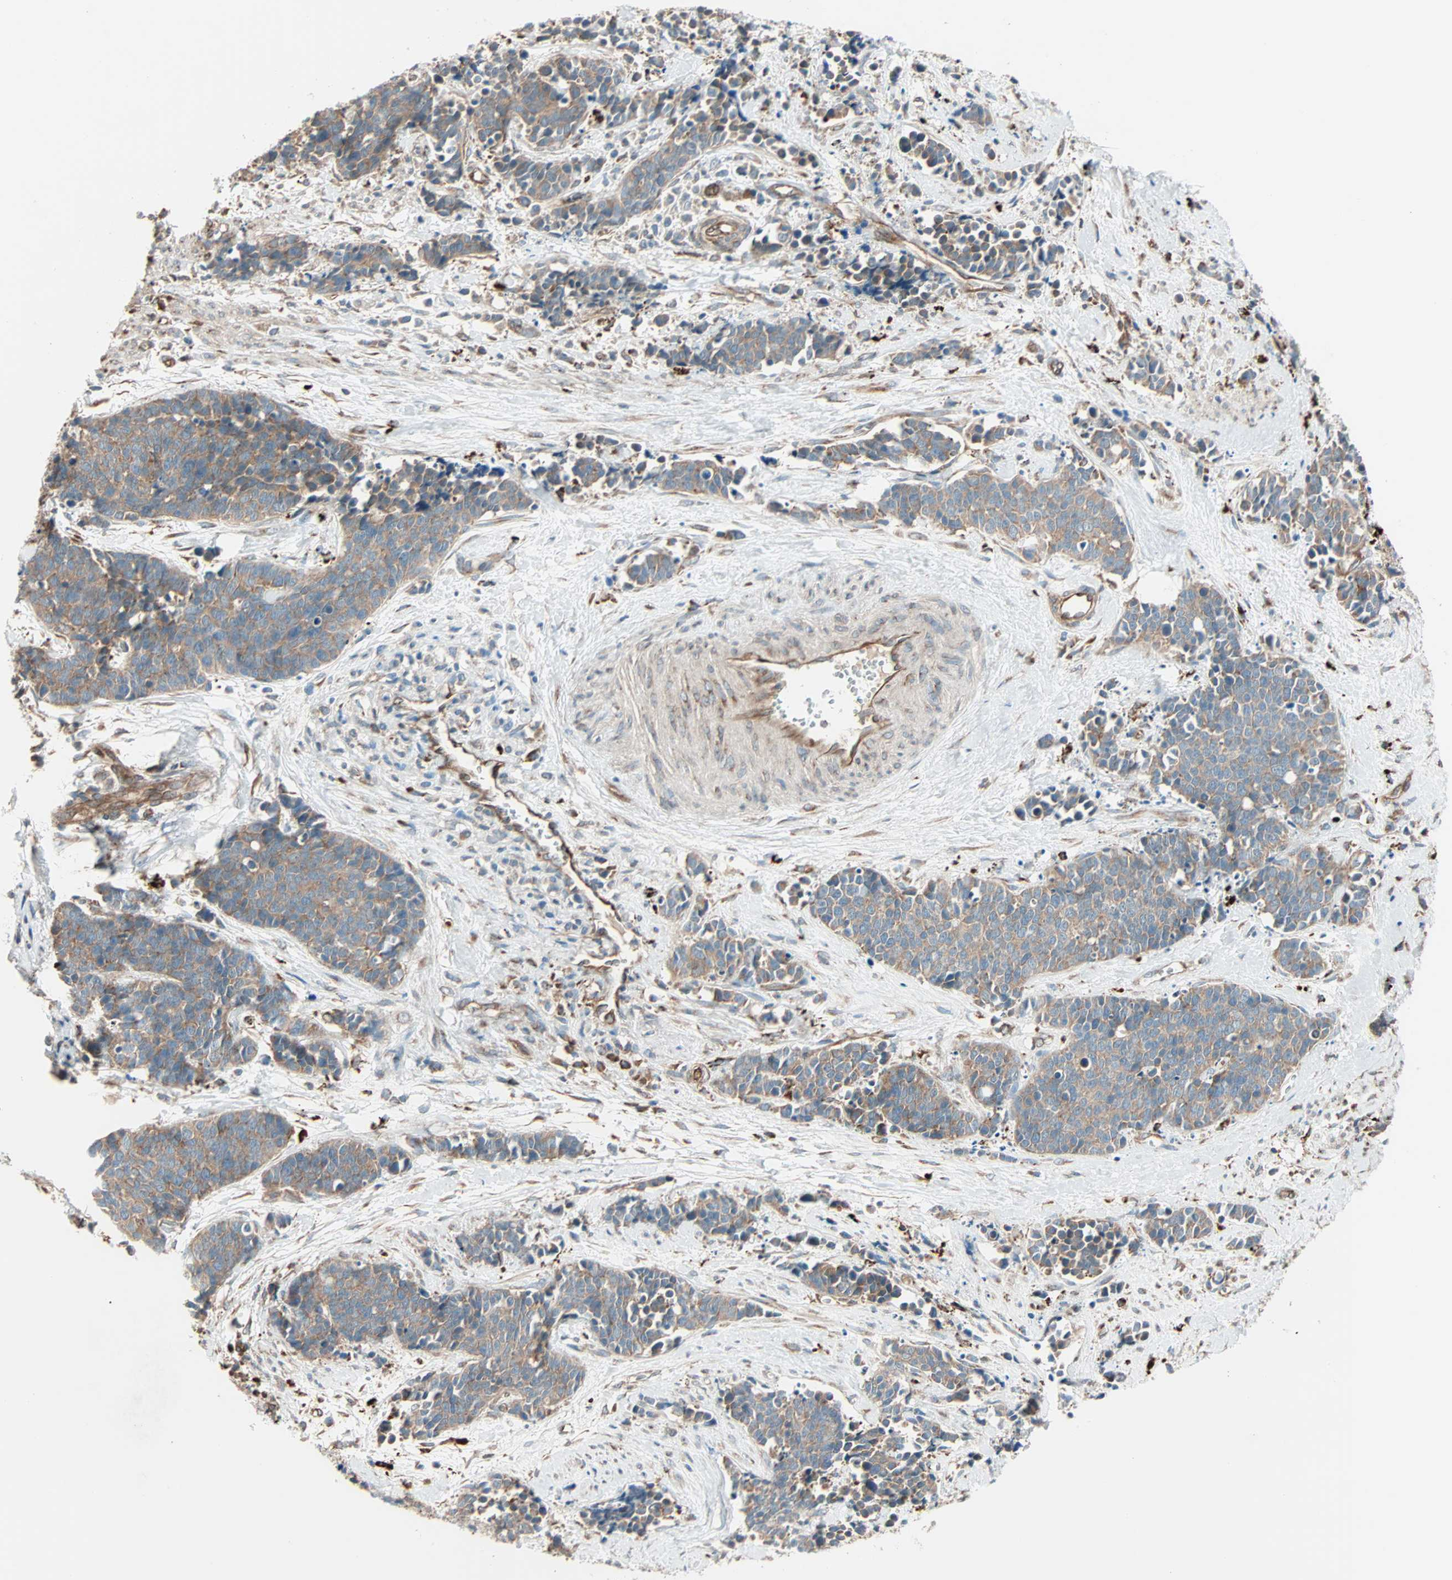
{"staining": {"intensity": "moderate", "quantity": ">75%", "location": "cytoplasmic/membranous"}, "tissue": "cervical cancer", "cell_type": "Tumor cells", "image_type": "cancer", "snomed": [{"axis": "morphology", "description": "Squamous cell carcinoma, NOS"}, {"axis": "topography", "description": "Cervix"}], "caption": "There is medium levels of moderate cytoplasmic/membranous staining in tumor cells of squamous cell carcinoma (cervical), as demonstrated by immunohistochemical staining (brown color).", "gene": "PHYH", "patient": {"sex": "female", "age": 35}}